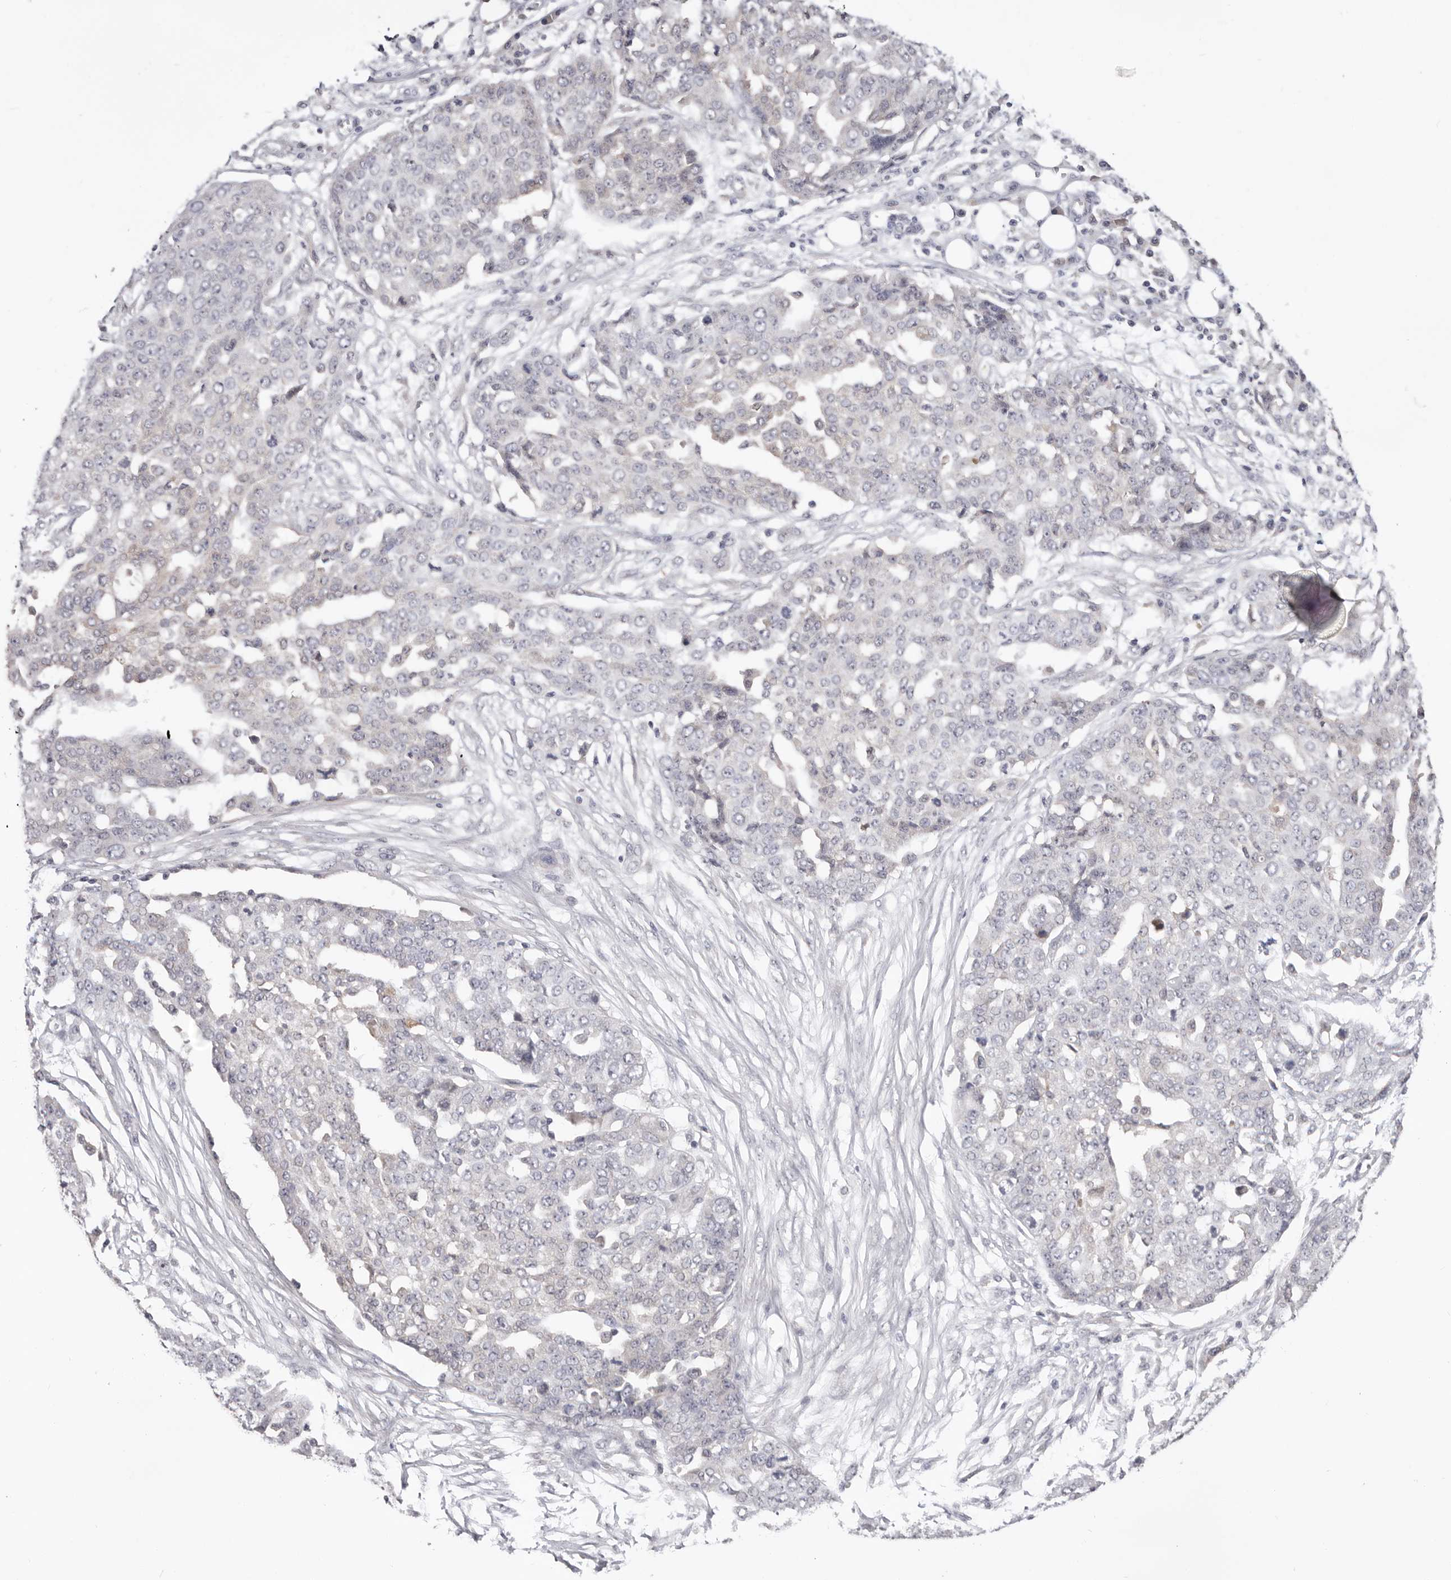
{"staining": {"intensity": "negative", "quantity": "none", "location": "none"}, "tissue": "ovarian cancer", "cell_type": "Tumor cells", "image_type": "cancer", "snomed": [{"axis": "morphology", "description": "Cystadenocarcinoma, serous, NOS"}, {"axis": "topography", "description": "Soft tissue"}, {"axis": "topography", "description": "Ovary"}], "caption": "The IHC photomicrograph has no significant expression in tumor cells of serous cystadenocarcinoma (ovarian) tissue.", "gene": "DOP1A", "patient": {"sex": "female", "age": 57}}